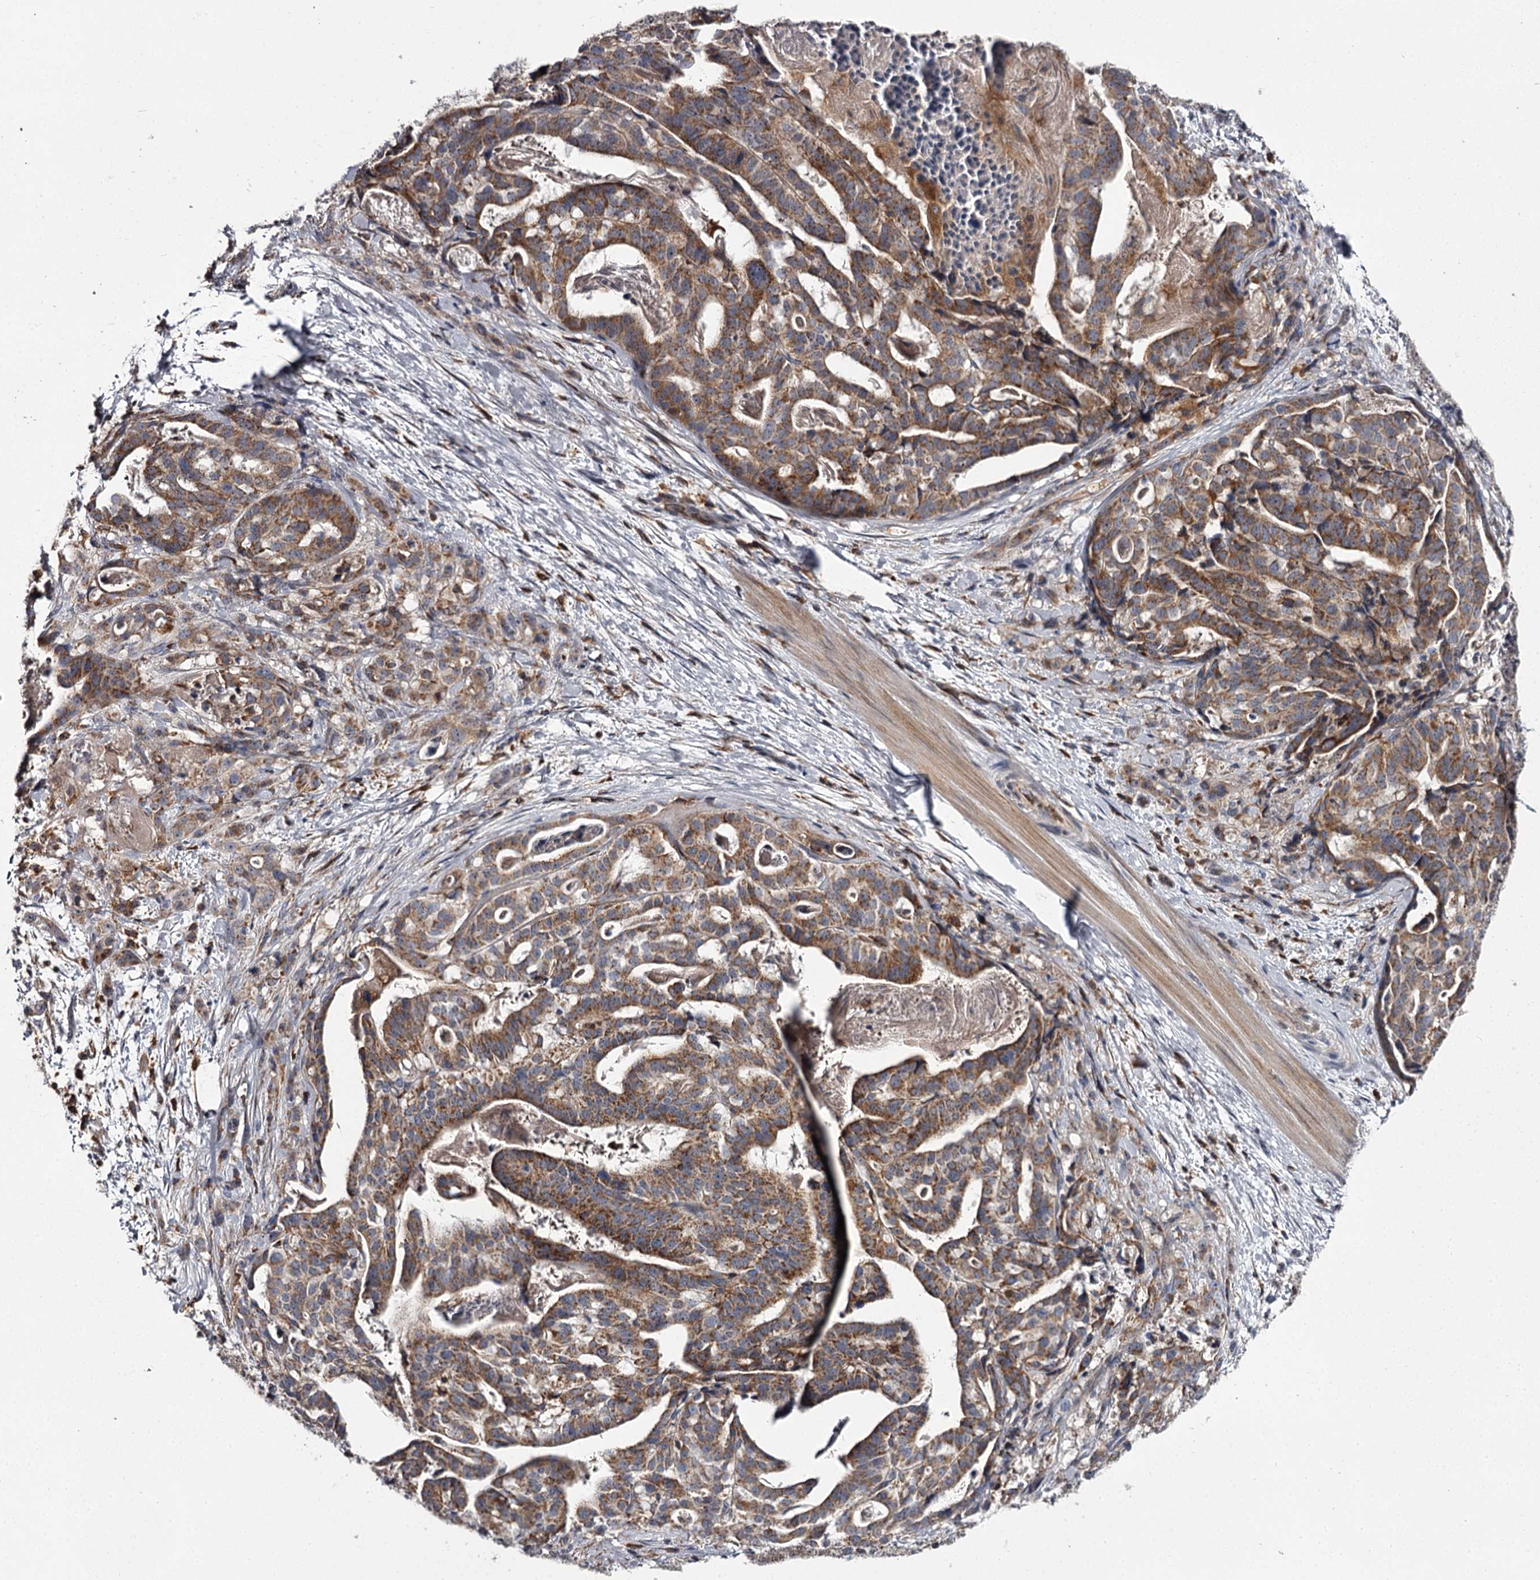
{"staining": {"intensity": "moderate", "quantity": ">75%", "location": "cytoplasmic/membranous"}, "tissue": "stomach cancer", "cell_type": "Tumor cells", "image_type": "cancer", "snomed": [{"axis": "morphology", "description": "Adenocarcinoma, NOS"}, {"axis": "topography", "description": "Stomach"}], "caption": "DAB immunohistochemical staining of adenocarcinoma (stomach) demonstrates moderate cytoplasmic/membranous protein expression in approximately >75% of tumor cells.", "gene": "RASSF6", "patient": {"sex": "male", "age": 48}}